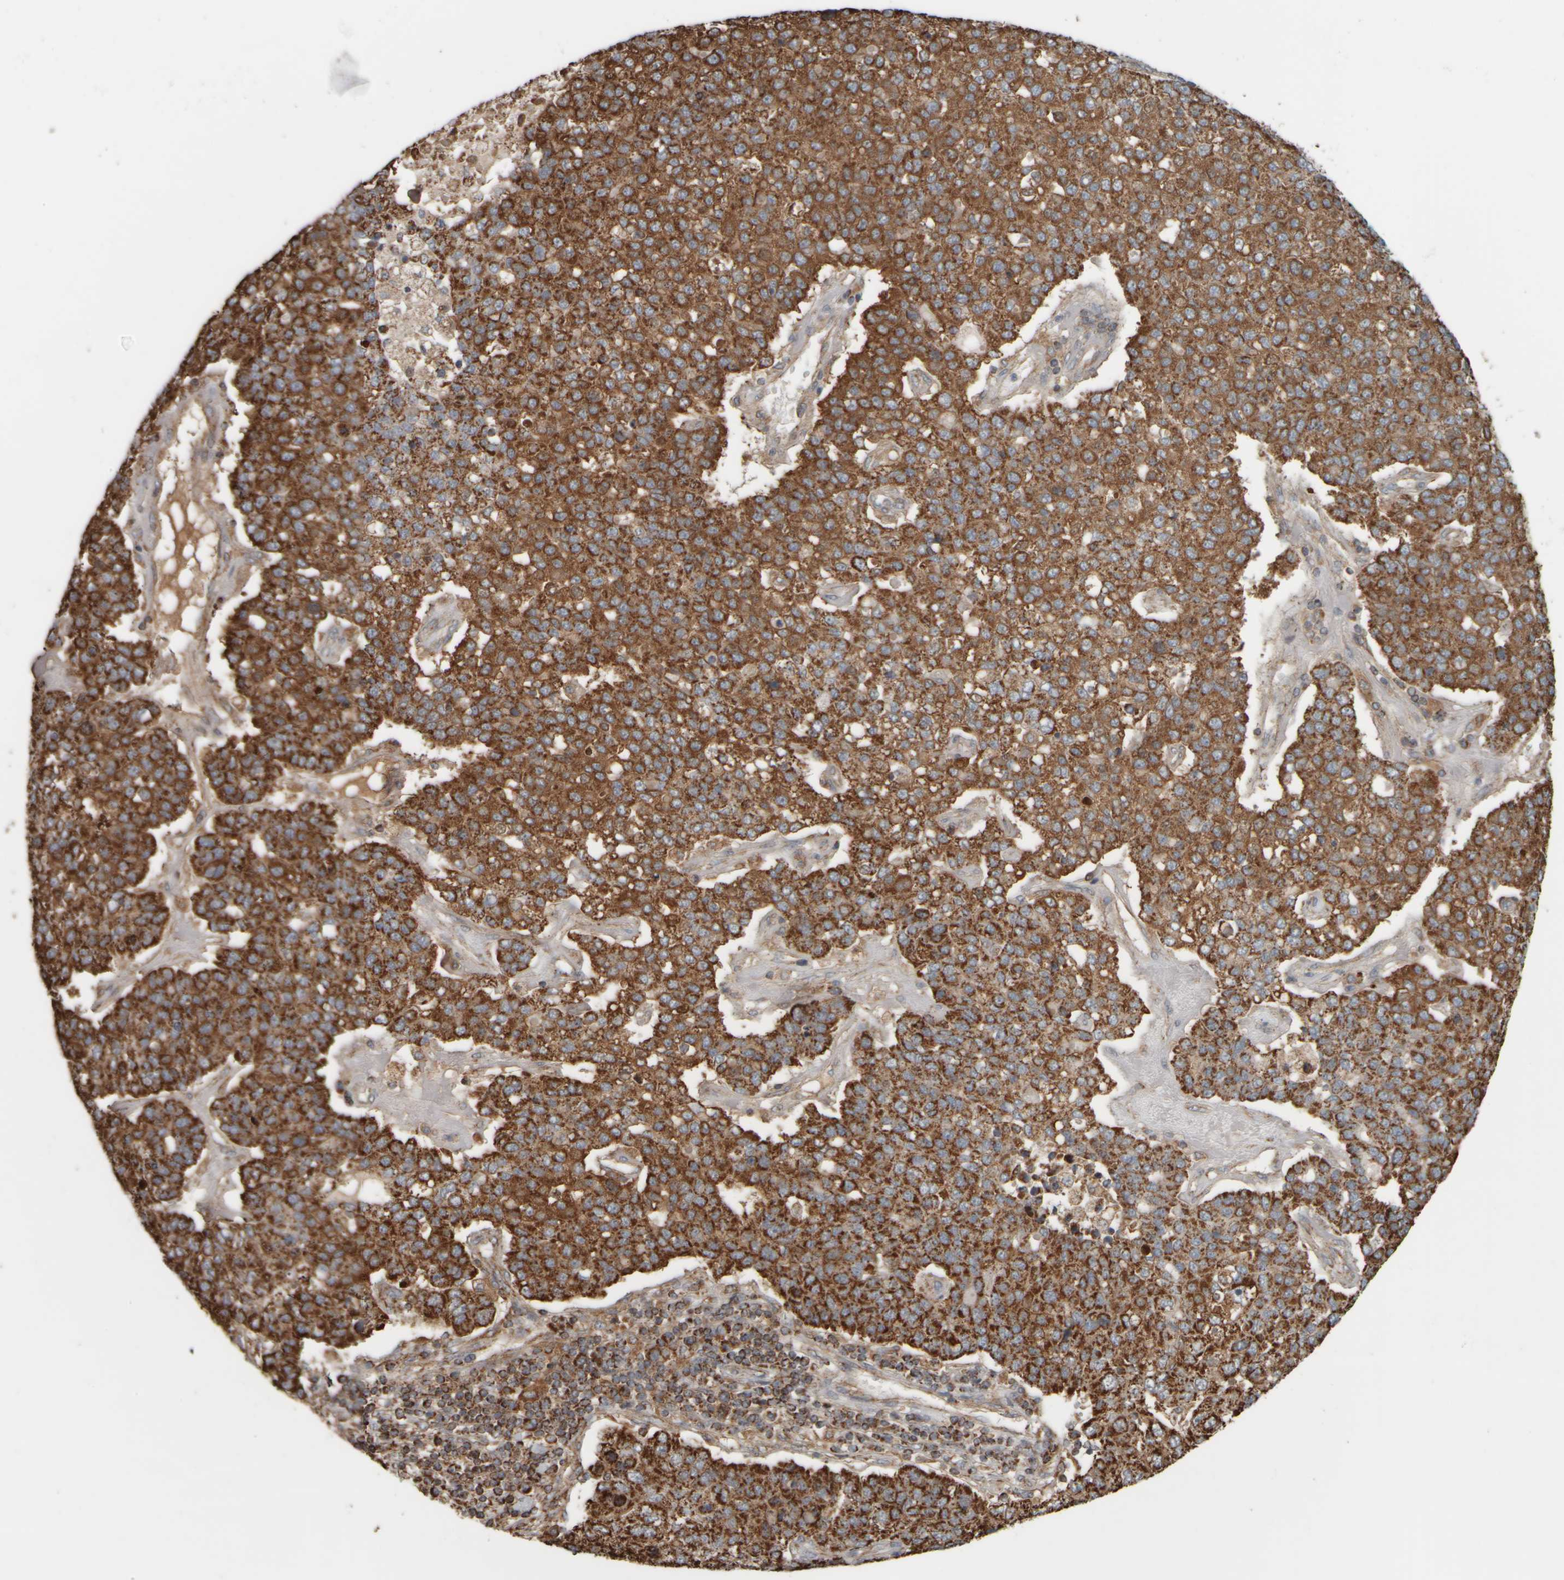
{"staining": {"intensity": "strong", "quantity": ">75%", "location": "cytoplasmic/membranous"}, "tissue": "pancreatic cancer", "cell_type": "Tumor cells", "image_type": "cancer", "snomed": [{"axis": "morphology", "description": "Adenocarcinoma, NOS"}, {"axis": "topography", "description": "Pancreas"}], "caption": "Pancreatic adenocarcinoma stained with immunohistochemistry (IHC) displays strong cytoplasmic/membranous positivity in about >75% of tumor cells.", "gene": "APBB2", "patient": {"sex": "female", "age": 61}}